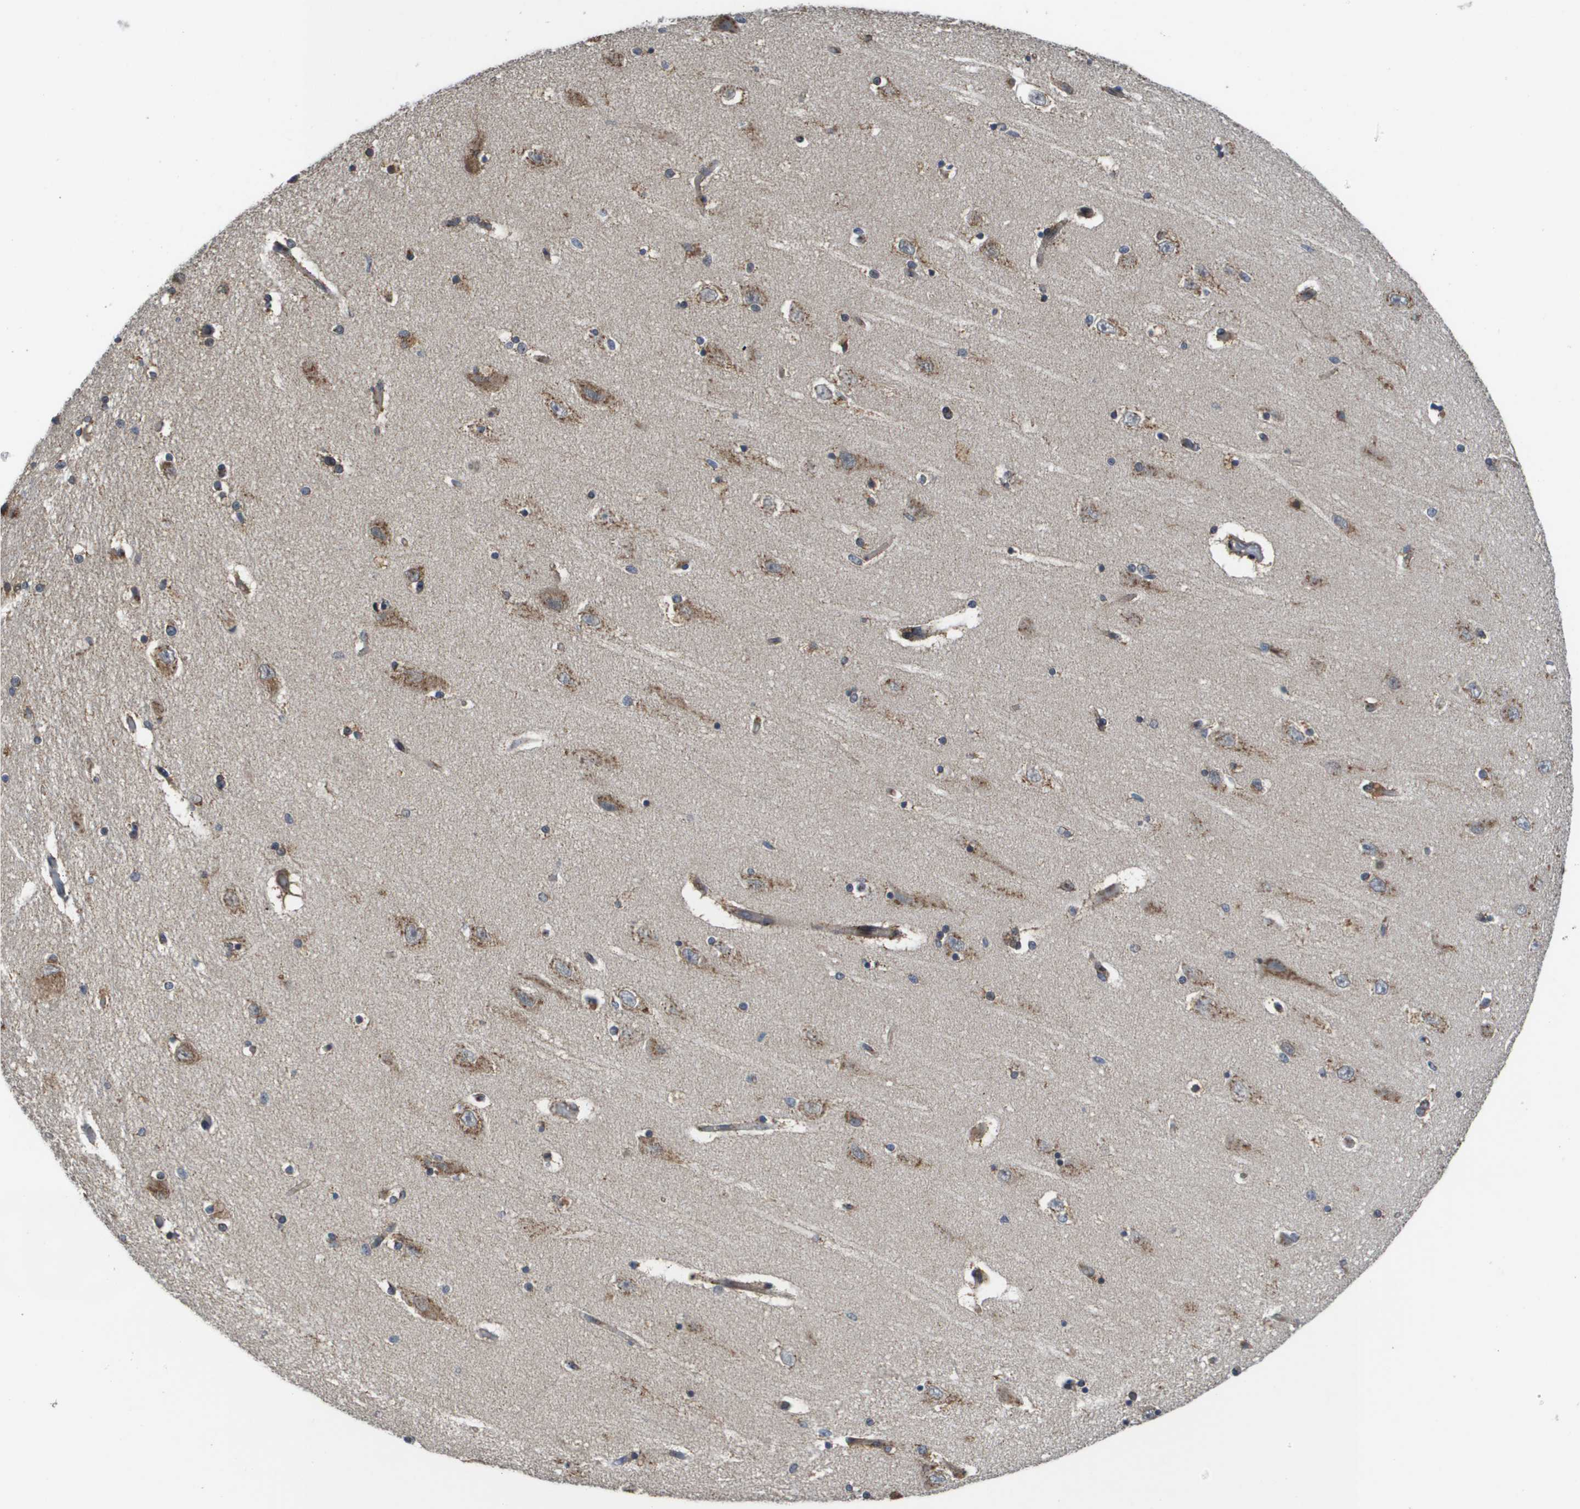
{"staining": {"intensity": "moderate", "quantity": "25%-75%", "location": "cytoplasmic/membranous"}, "tissue": "hippocampus", "cell_type": "Glial cells", "image_type": "normal", "snomed": [{"axis": "morphology", "description": "Normal tissue, NOS"}, {"axis": "topography", "description": "Hippocampus"}], "caption": "Moderate cytoplasmic/membranous protein expression is identified in approximately 25%-75% of glial cells in hippocampus.", "gene": "PCK1", "patient": {"sex": "female", "age": 54}}